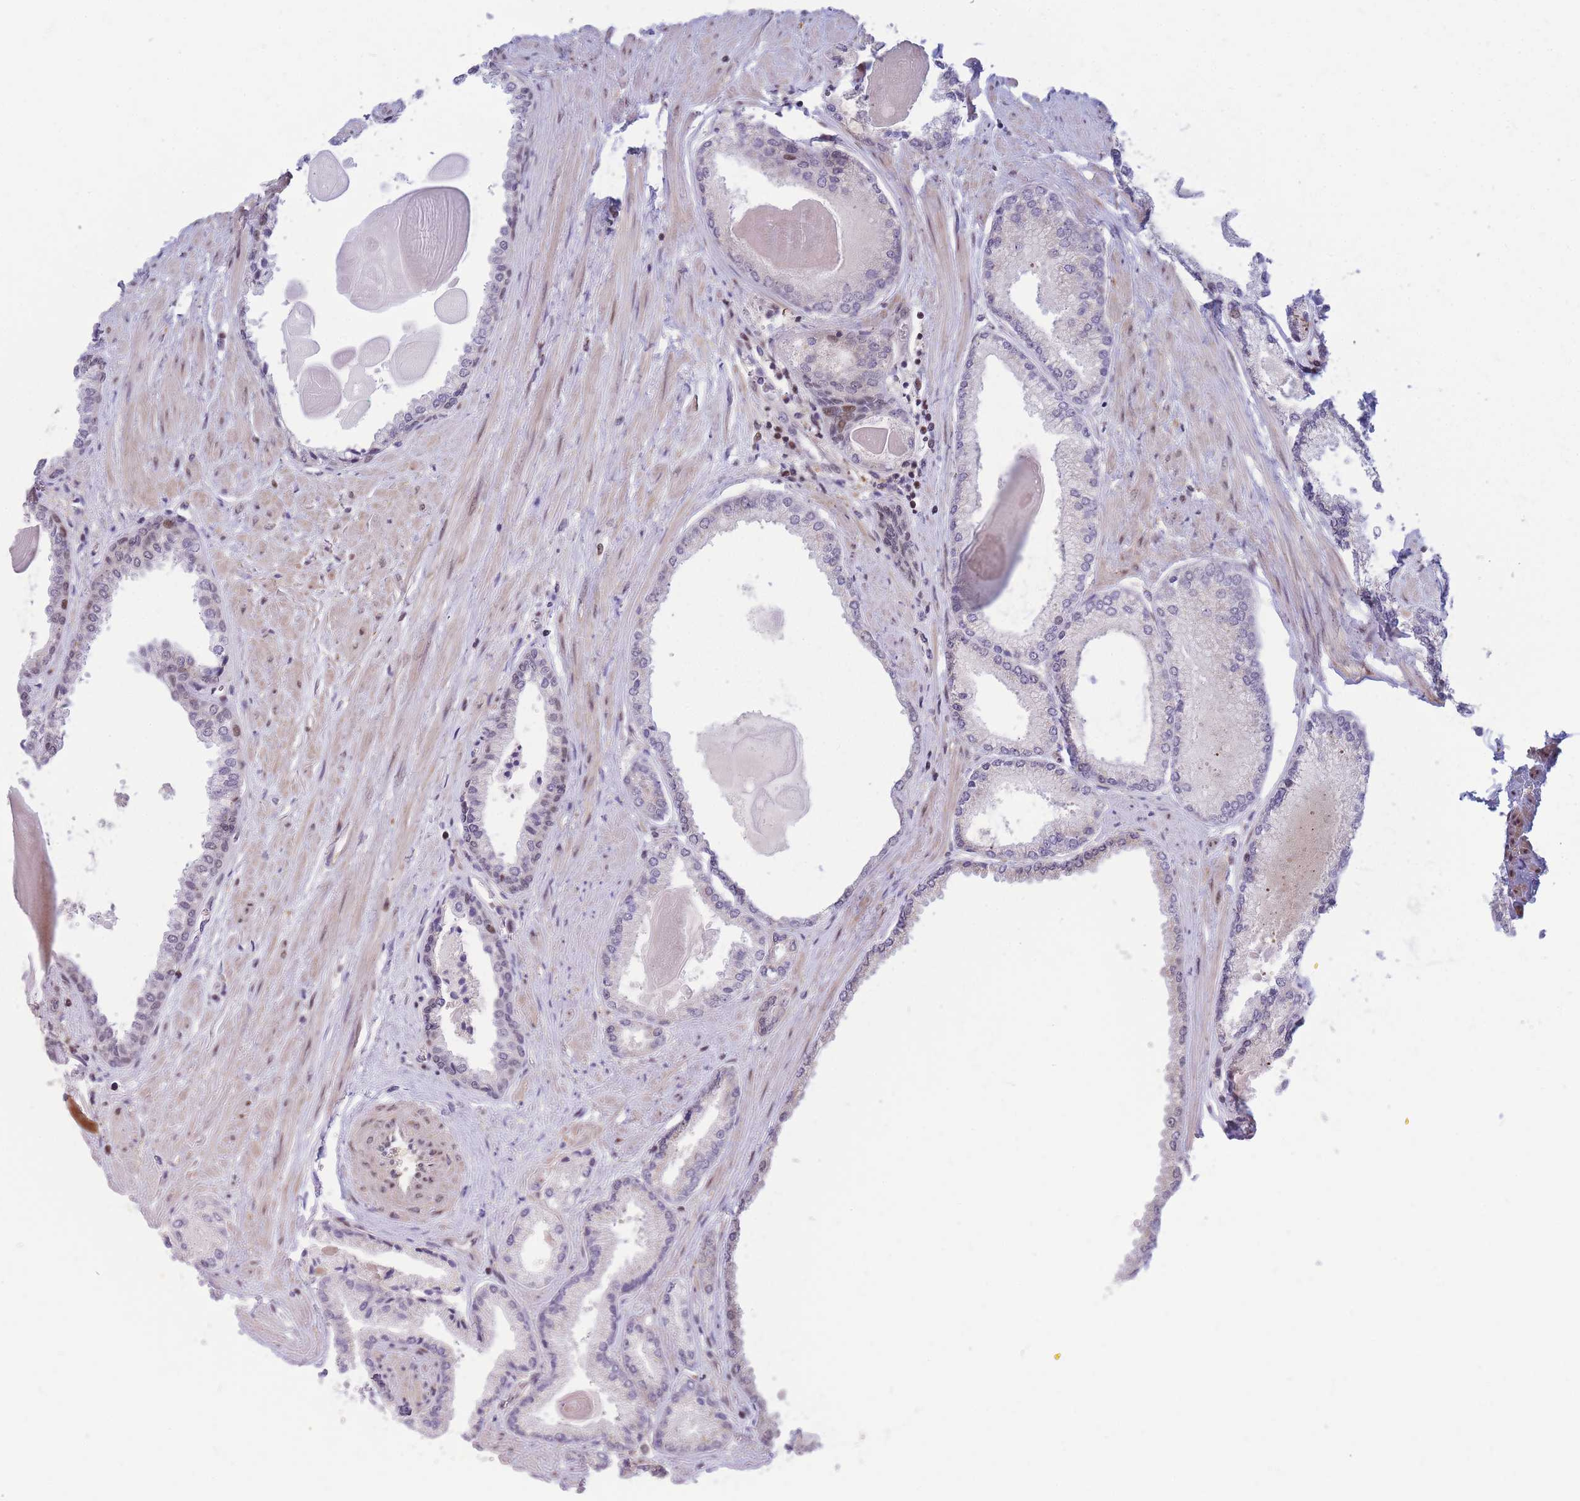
{"staining": {"intensity": "negative", "quantity": "none", "location": "none"}, "tissue": "prostate cancer", "cell_type": "Tumor cells", "image_type": "cancer", "snomed": [{"axis": "morphology", "description": "Adenocarcinoma, High grade"}, {"axis": "topography", "description": "Prostate"}], "caption": "High power microscopy histopathology image of an IHC image of high-grade adenocarcinoma (prostate), revealing no significant positivity in tumor cells.", "gene": "CRACD", "patient": {"sex": "male", "age": 68}}